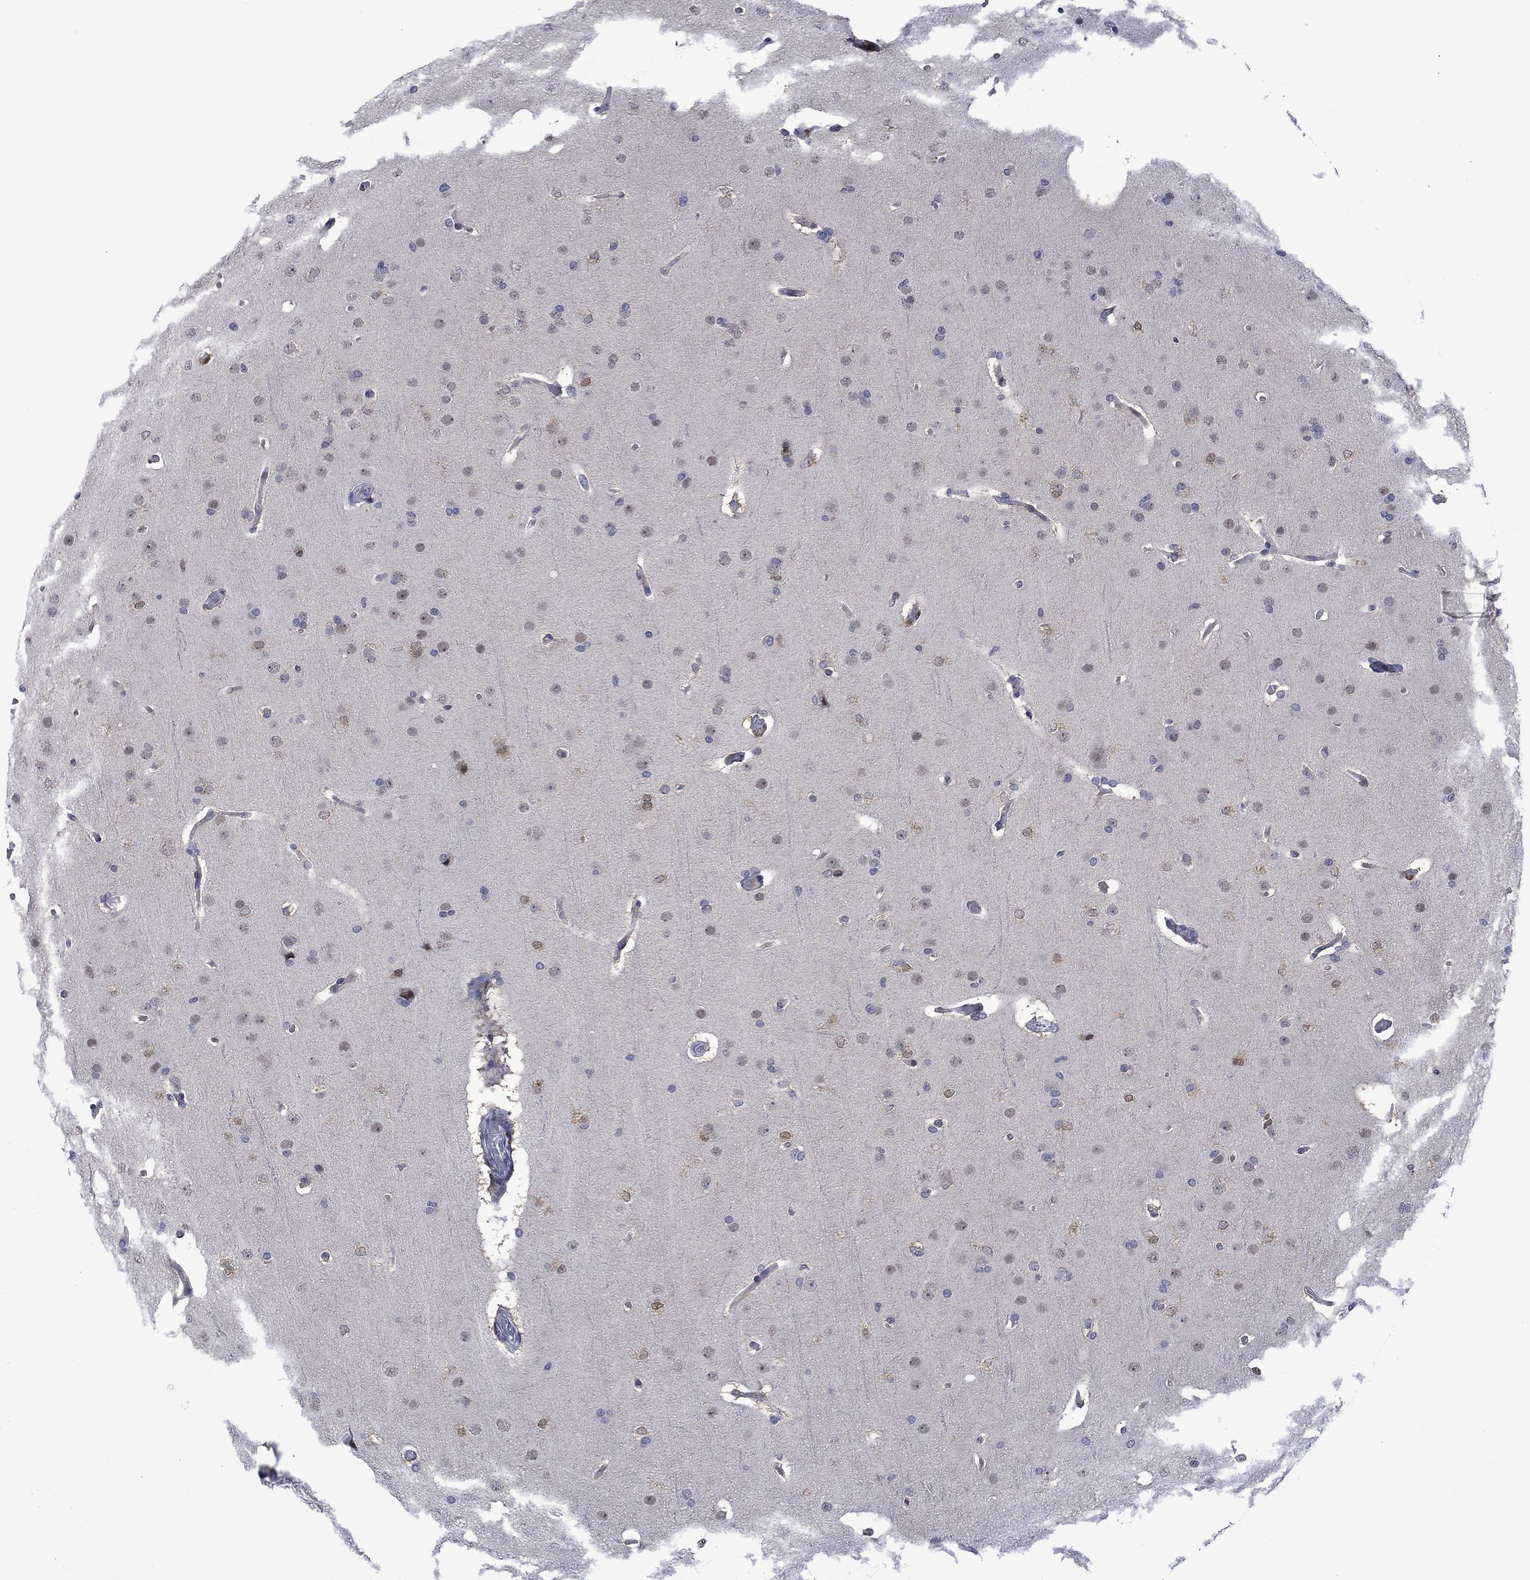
{"staining": {"intensity": "negative", "quantity": "none", "location": "none"}, "tissue": "glioma", "cell_type": "Tumor cells", "image_type": "cancer", "snomed": [{"axis": "morphology", "description": "Glioma, malignant, Low grade"}, {"axis": "topography", "description": "Brain"}], "caption": "Tumor cells are negative for brown protein staining in malignant low-grade glioma. (Brightfield microscopy of DAB (3,3'-diaminobenzidine) immunohistochemistry at high magnification).", "gene": "AGL", "patient": {"sex": "male", "age": 41}}